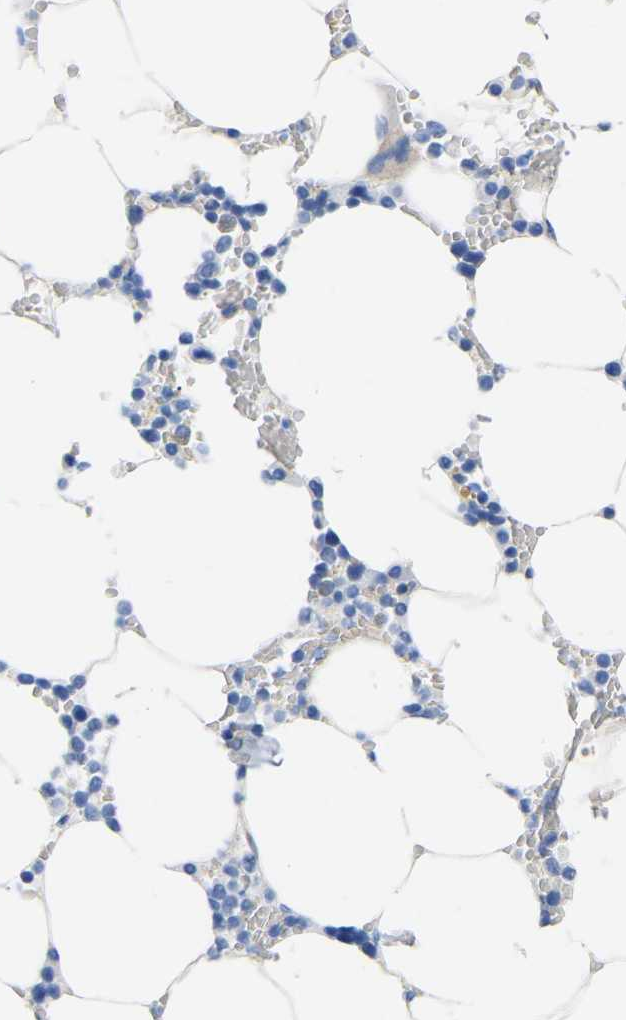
{"staining": {"intensity": "negative", "quantity": "none", "location": "none"}, "tissue": "bone marrow", "cell_type": "Hematopoietic cells", "image_type": "normal", "snomed": [{"axis": "morphology", "description": "Normal tissue, NOS"}, {"axis": "topography", "description": "Bone marrow"}], "caption": "Image shows no significant protein expression in hematopoietic cells of unremarkable bone marrow. (DAB (3,3'-diaminobenzidine) immunohistochemistry, high magnification).", "gene": "UPK3A", "patient": {"sex": "male", "age": 70}}